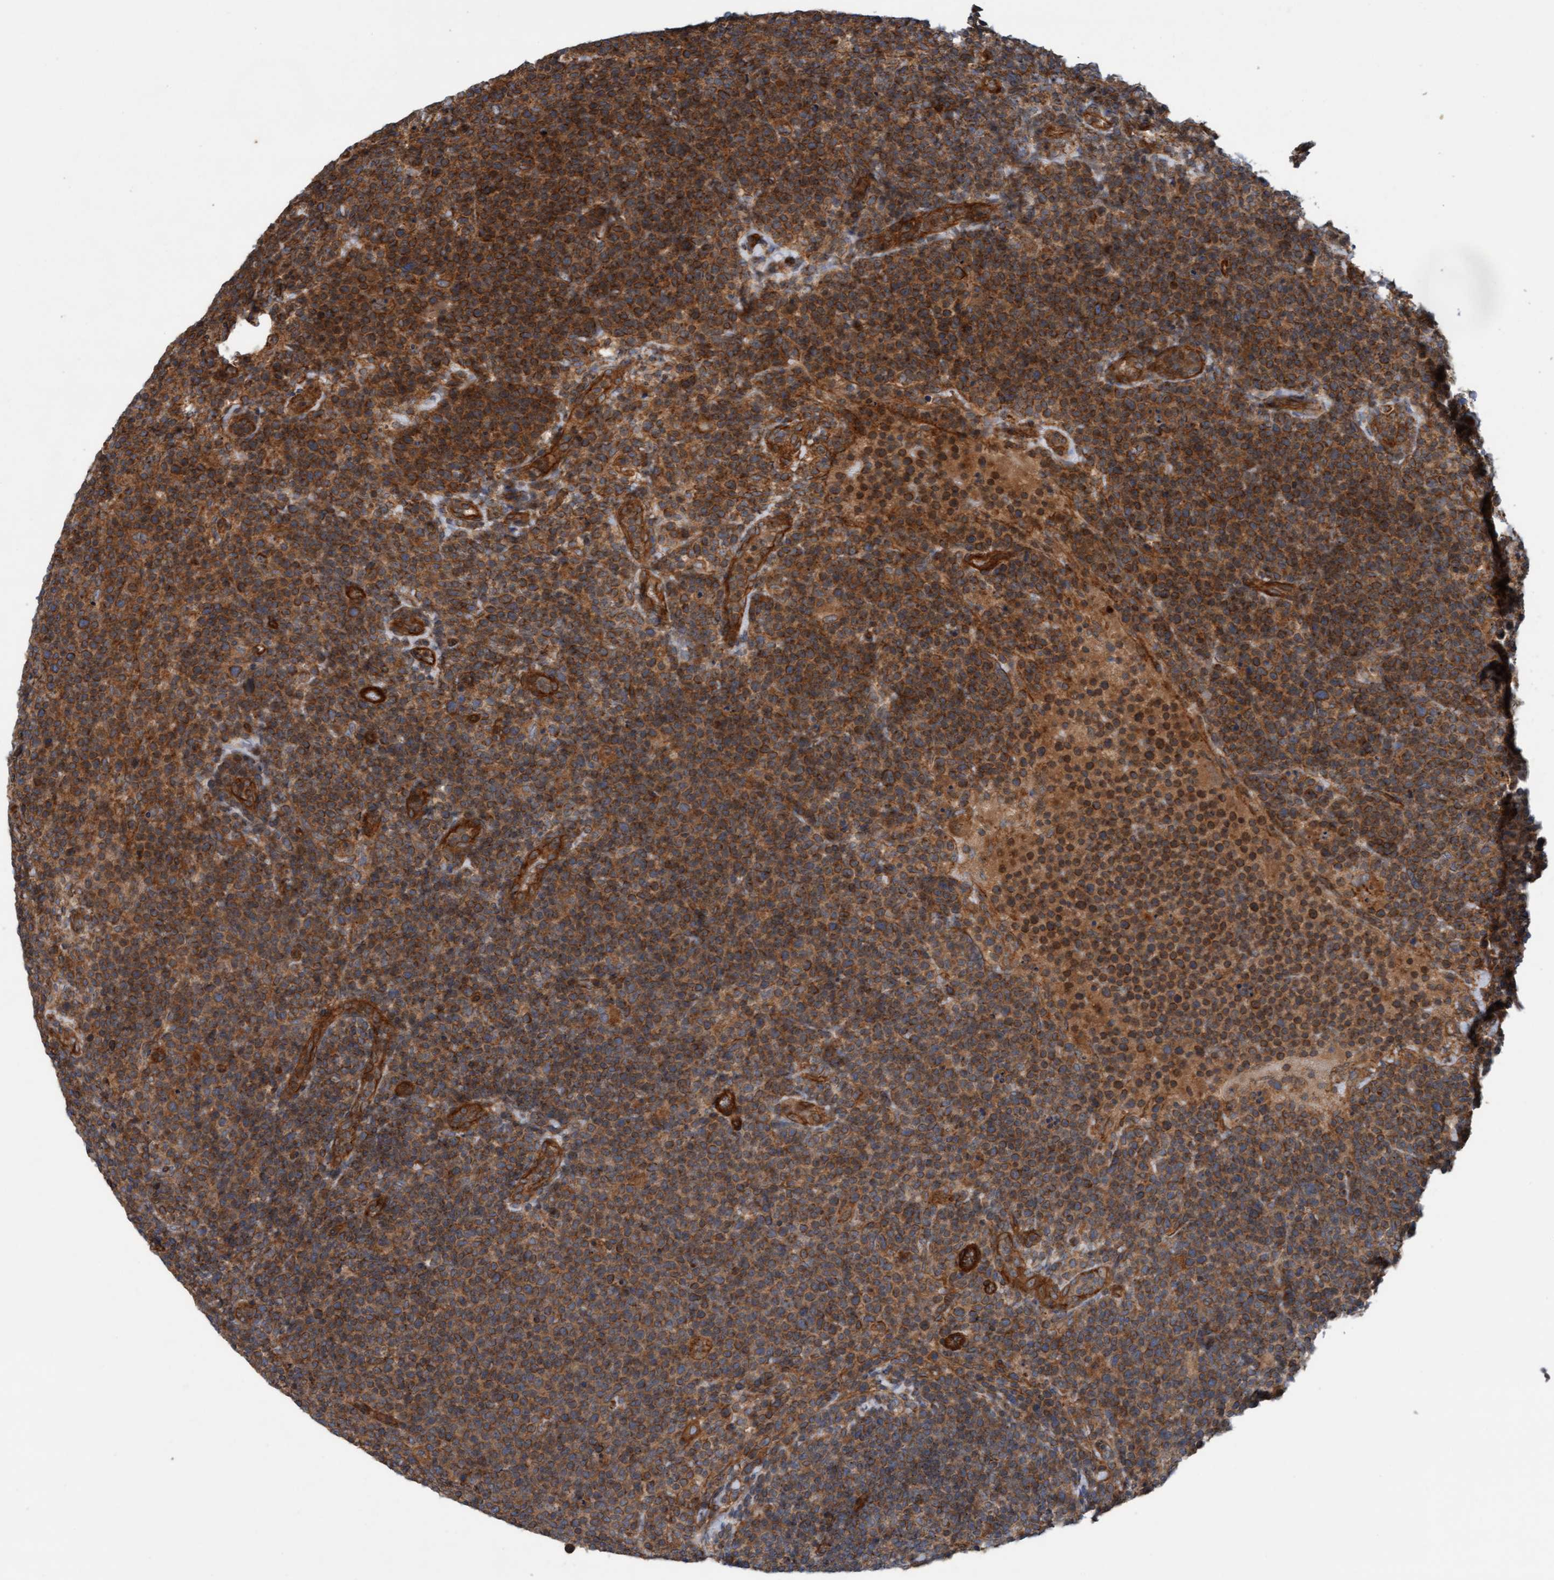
{"staining": {"intensity": "moderate", "quantity": ">75%", "location": "cytoplasmic/membranous"}, "tissue": "lymphoma", "cell_type": "Tumor cells", "image_type": "cancer", "snomed": [{"axis": "morphology", "description": "Malignant lymphoma, non-Hodgkin's type, High grade"}, {"axis": "topography", "description": "Lymph node"}], "caption": "IHC (DAB) staining of lymphoma exhibits moderate cytoplasmic/membranous protein positivity in about >75% of tumor cells. Using DAB (3,3'-diaminobenzidine) (brown) and hematoxylin (blue) stains, captured at high magnification using brightfield microscopy.", "gene": "ERAL1", "patient": {"sex": "male", "age": 61}}